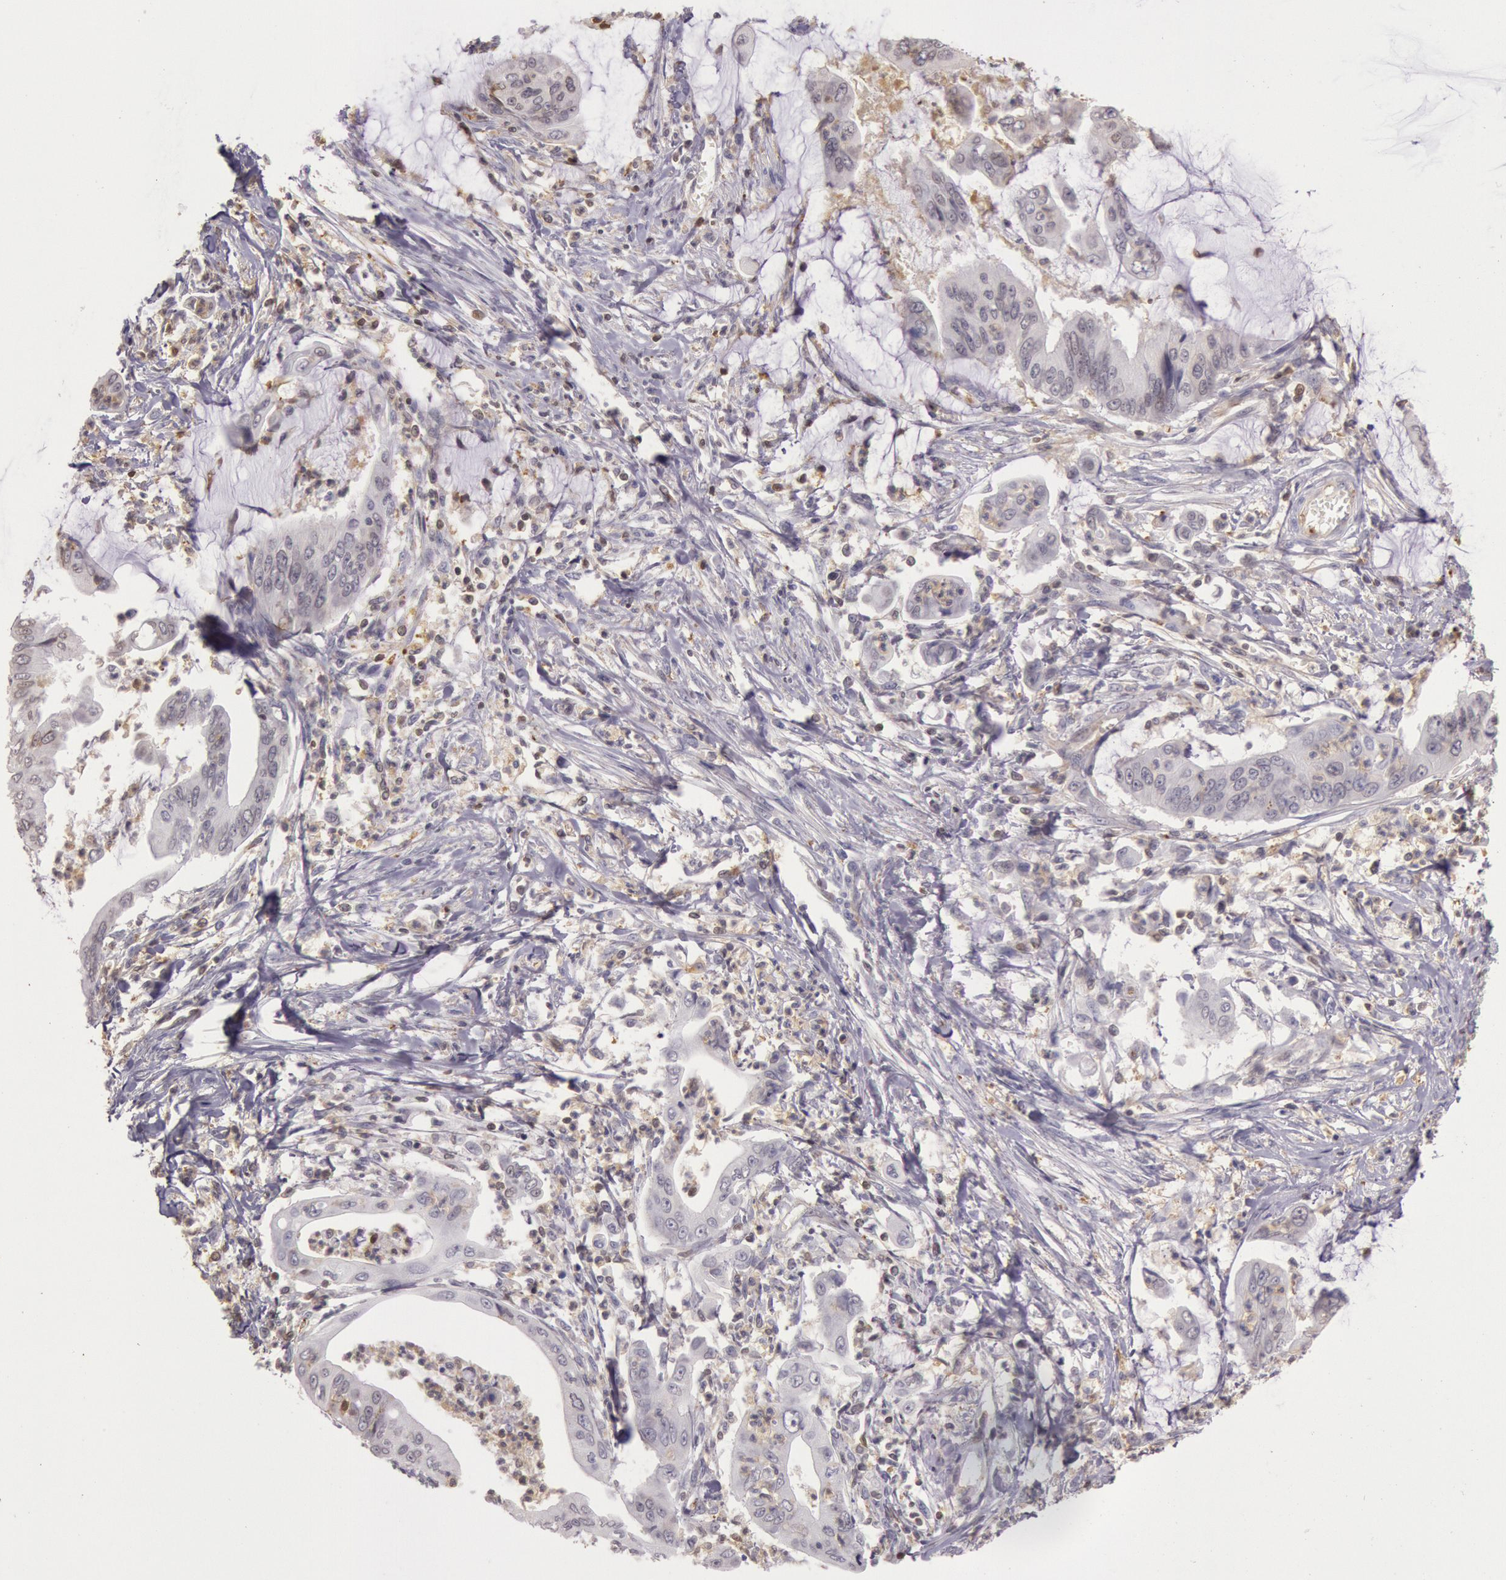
{"staining": {"intensity": "negative", "quantity": "none", "location": "none"}, "tissue": "stomach cancer", "cell_type": "Tumor cells", "image_type": "cancer", "snomed": [{"axis": "morphology", "description": "Adenocarcinoma, NOS"}, {"axis": "topography", "description": "Stomach, upper"}], "caption": "Tumor cells are negative for protein expression in human stomach cancer.", "gene": "HIF1A", "patient": {"sex": "male", "age": 80}}